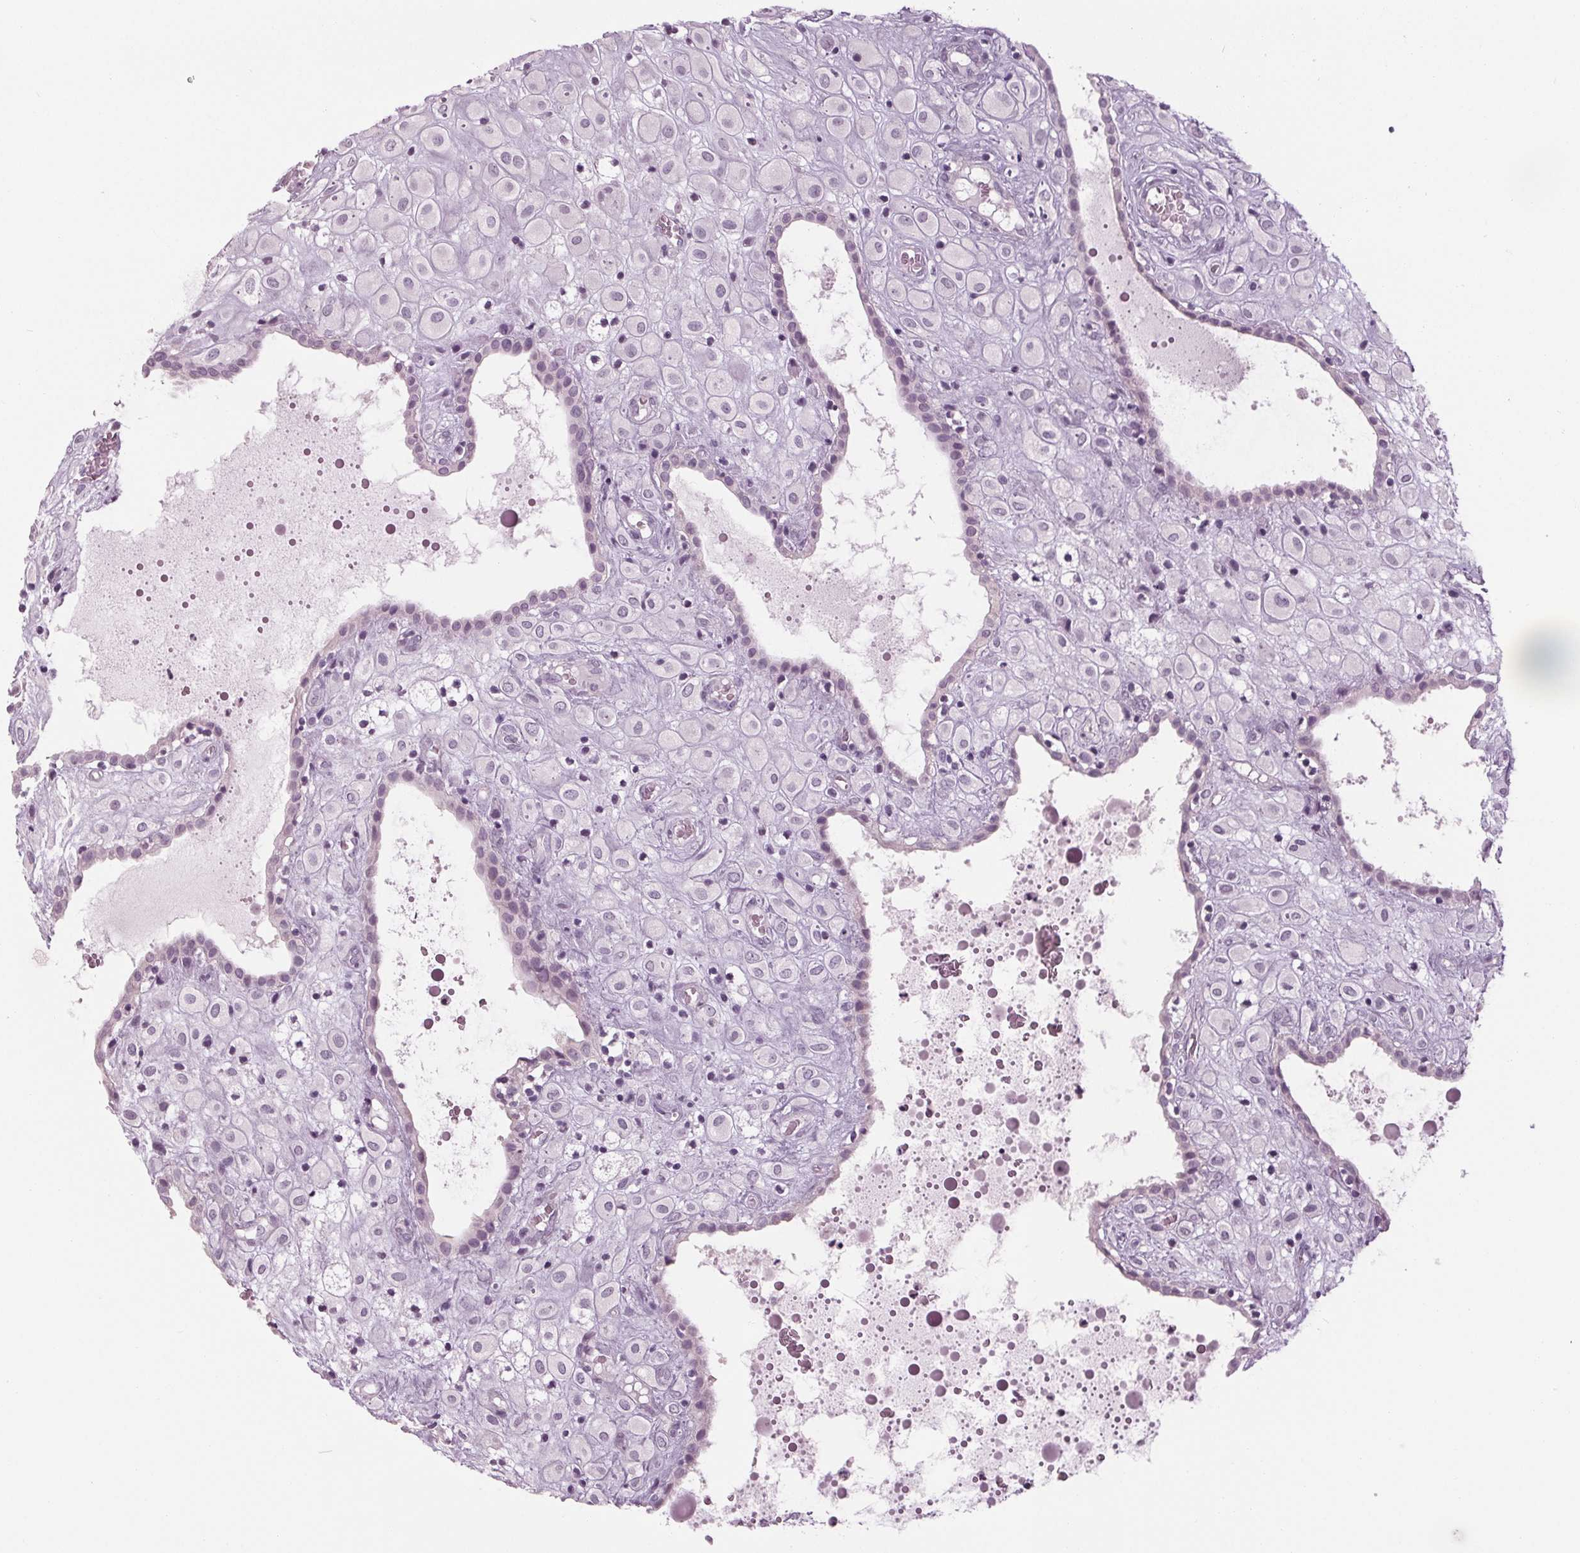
{"staining": {"intensity": "negative", "quantity": "none", "location": "none"}, "tissue": "placenta", "cell_type": "Decidual cells", "image_type": "normal", "snomed": [{"axis": "morphology", "description": "Normal tissue, NOS"}, {"axis": "topography", "description": "Placenta"}], "caption": "IHC image of unremarkable placenta stained for a protein (brown), which demonstrates no expression in decidual cells.", "gene": "TNNC2", "patient": {"sex": "female", "age": 24}}